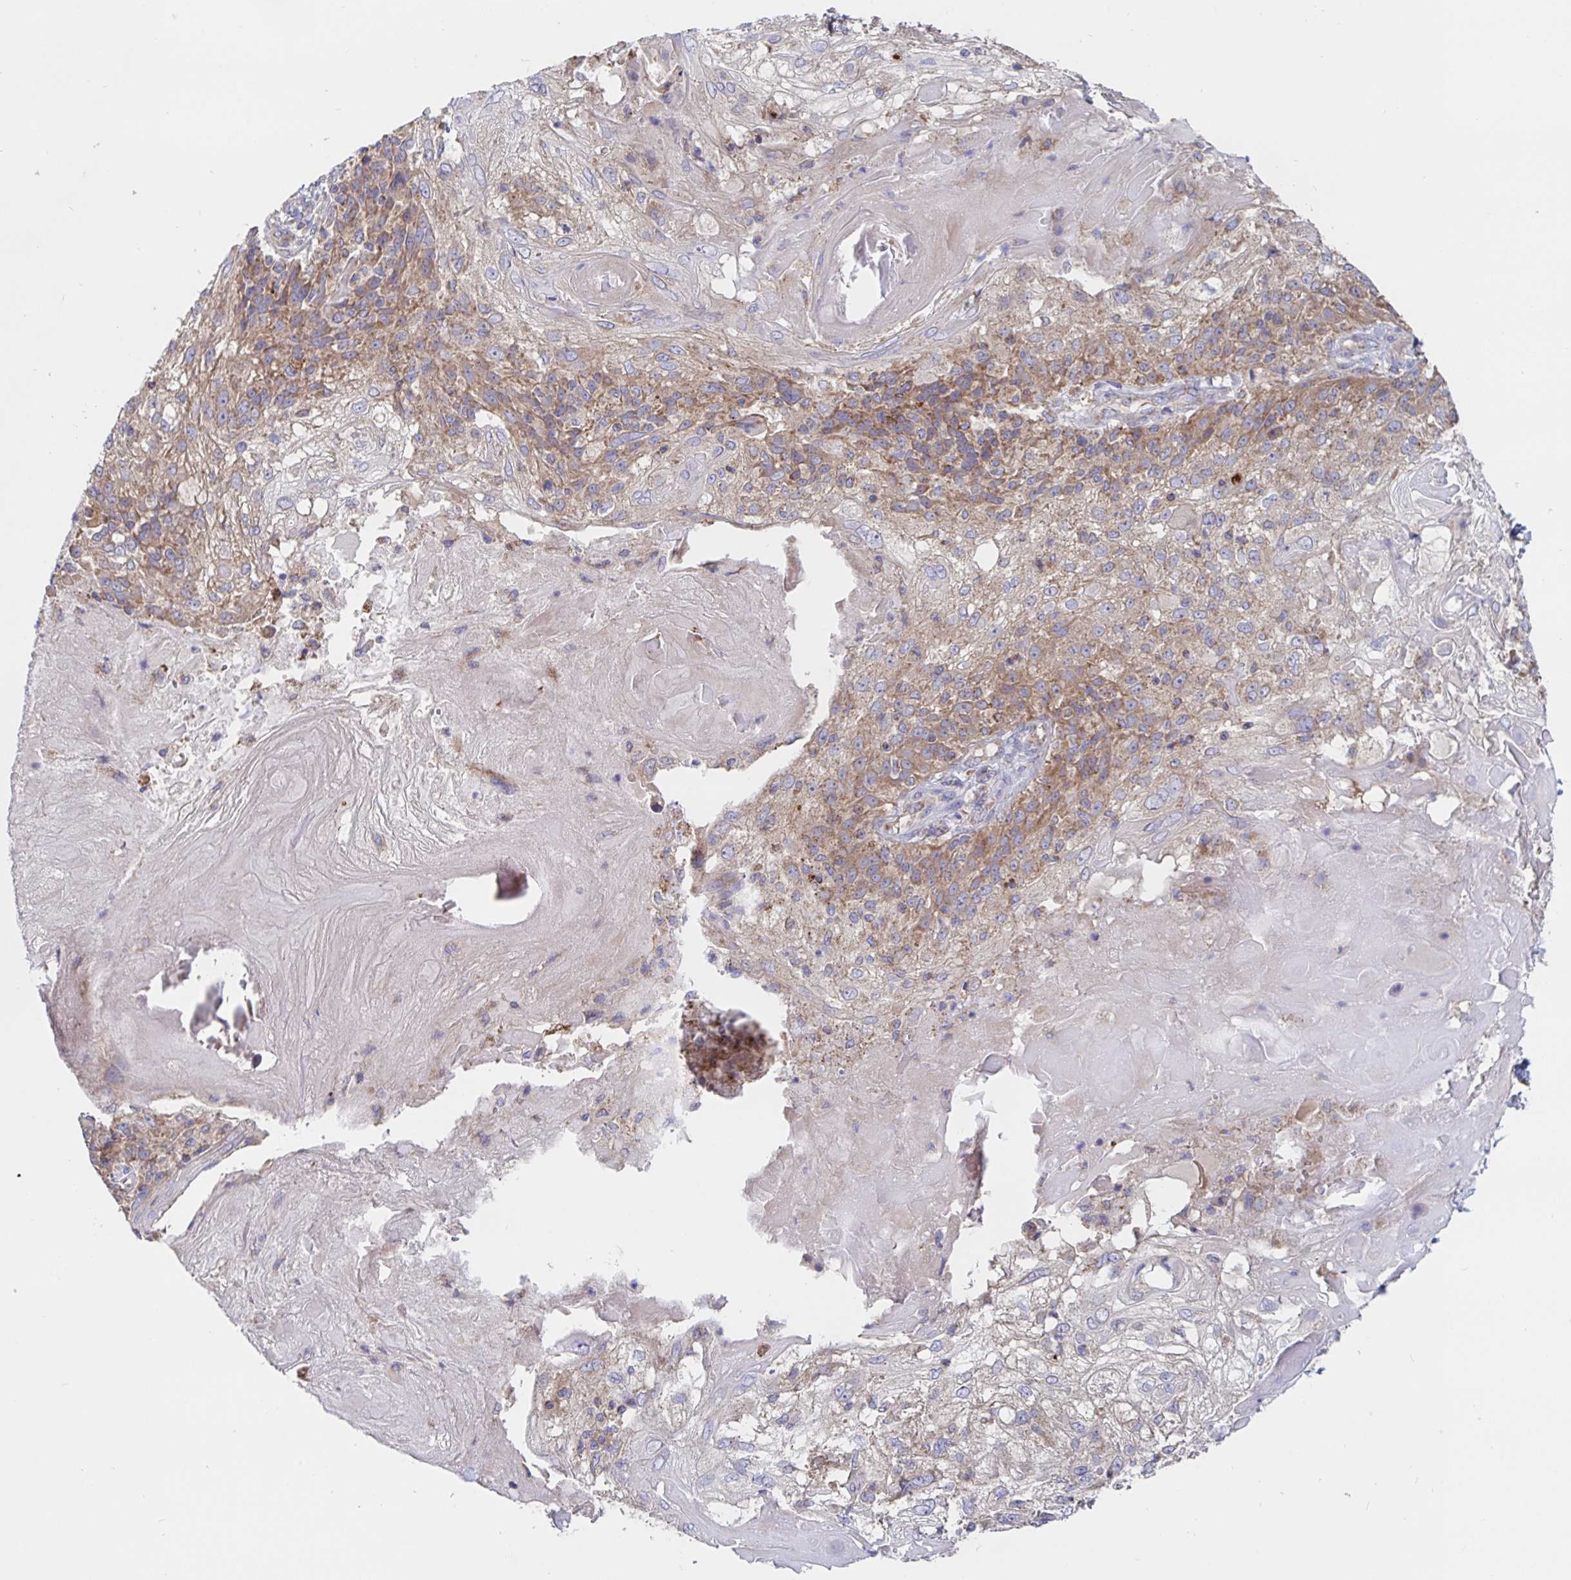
{"staining": {"intensity": "moderate", "quantity": "25%-75%", "location": "cytoplasmic/membranous"}, "tissue": "skin cancer", "cell_type": "Tumor cells", "image_type": "cancer", "snomed": [{"axis": "morphology", "description": "Normal tissue, NOS"}, {"axis": "morphology", "description": "Squamous cell carcinoma, NOS"}, {"axis": "topography", "description": "Skin"}], "caption": "A high-resolution image shows immunohistochemistry (IHC) staining of skin cancer (squamous cell carcinoma), which exhibits moderate cytoplasmic/membranous staining in about 25%-75% of tumor cells.", "gene": "PRDX3", "patient": {"sex": "female", "age": 83}}